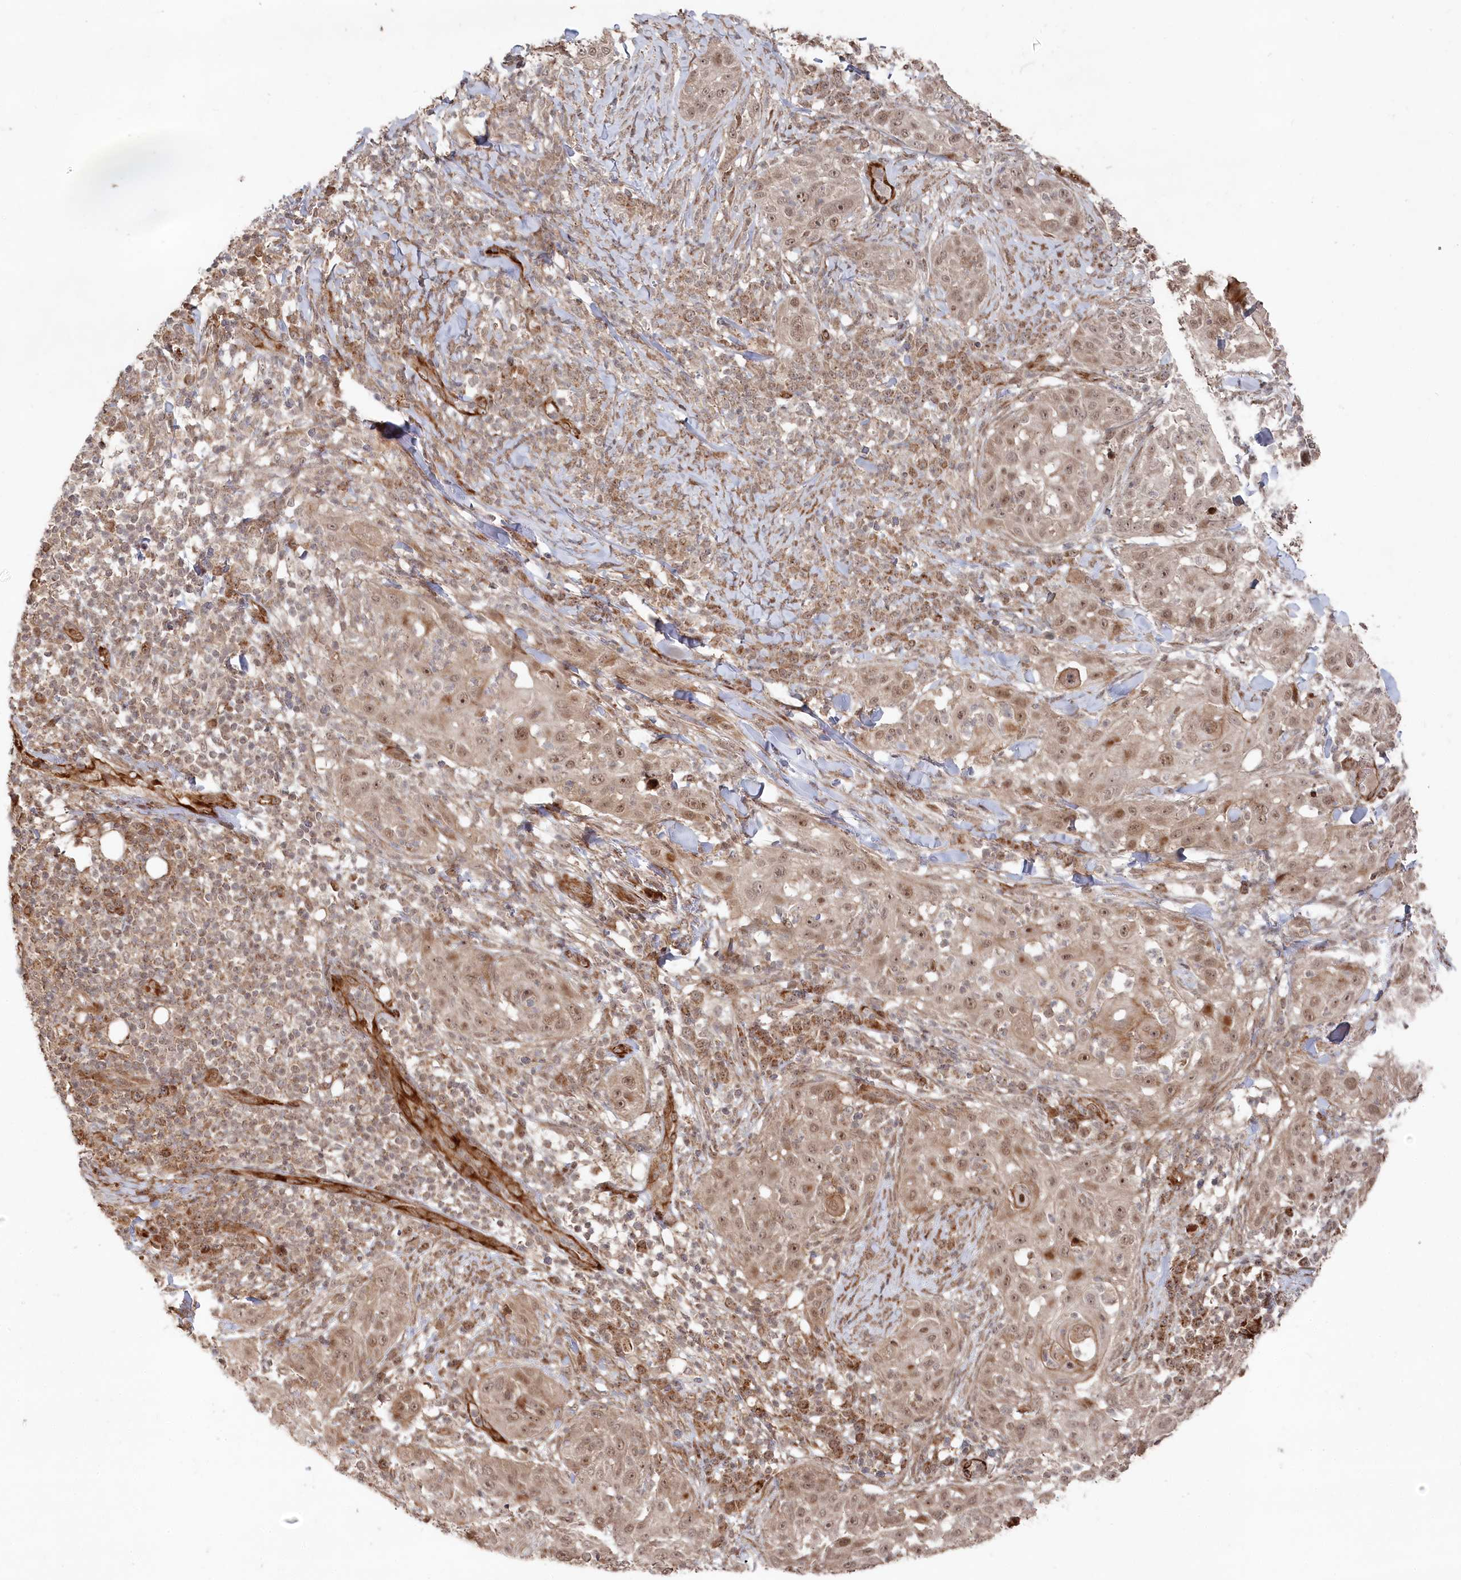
{"staining": {"intensity": "moderate", "quantity": ">75%", "location": "cytoplasmic/membranous,nuclear"}, "tissue": "skin cancer", "cell_type": "Tumor cells", "image_type": "cancer", "snomed": [{"axis": "morphology", "description": "Squamous cell carcinoma, NOS"}, {"axis": "topography", "description": "Skin"}], "caption": "Protein expression by immunohistochemistry displays moderate cytoplasmic/membranous and nuclear positivity in about >75% of tumor cells in skin cancer (squamous cell carcinoma).", "gene": "POLR3A", "patient": {"sex": "female", "age": 44}}